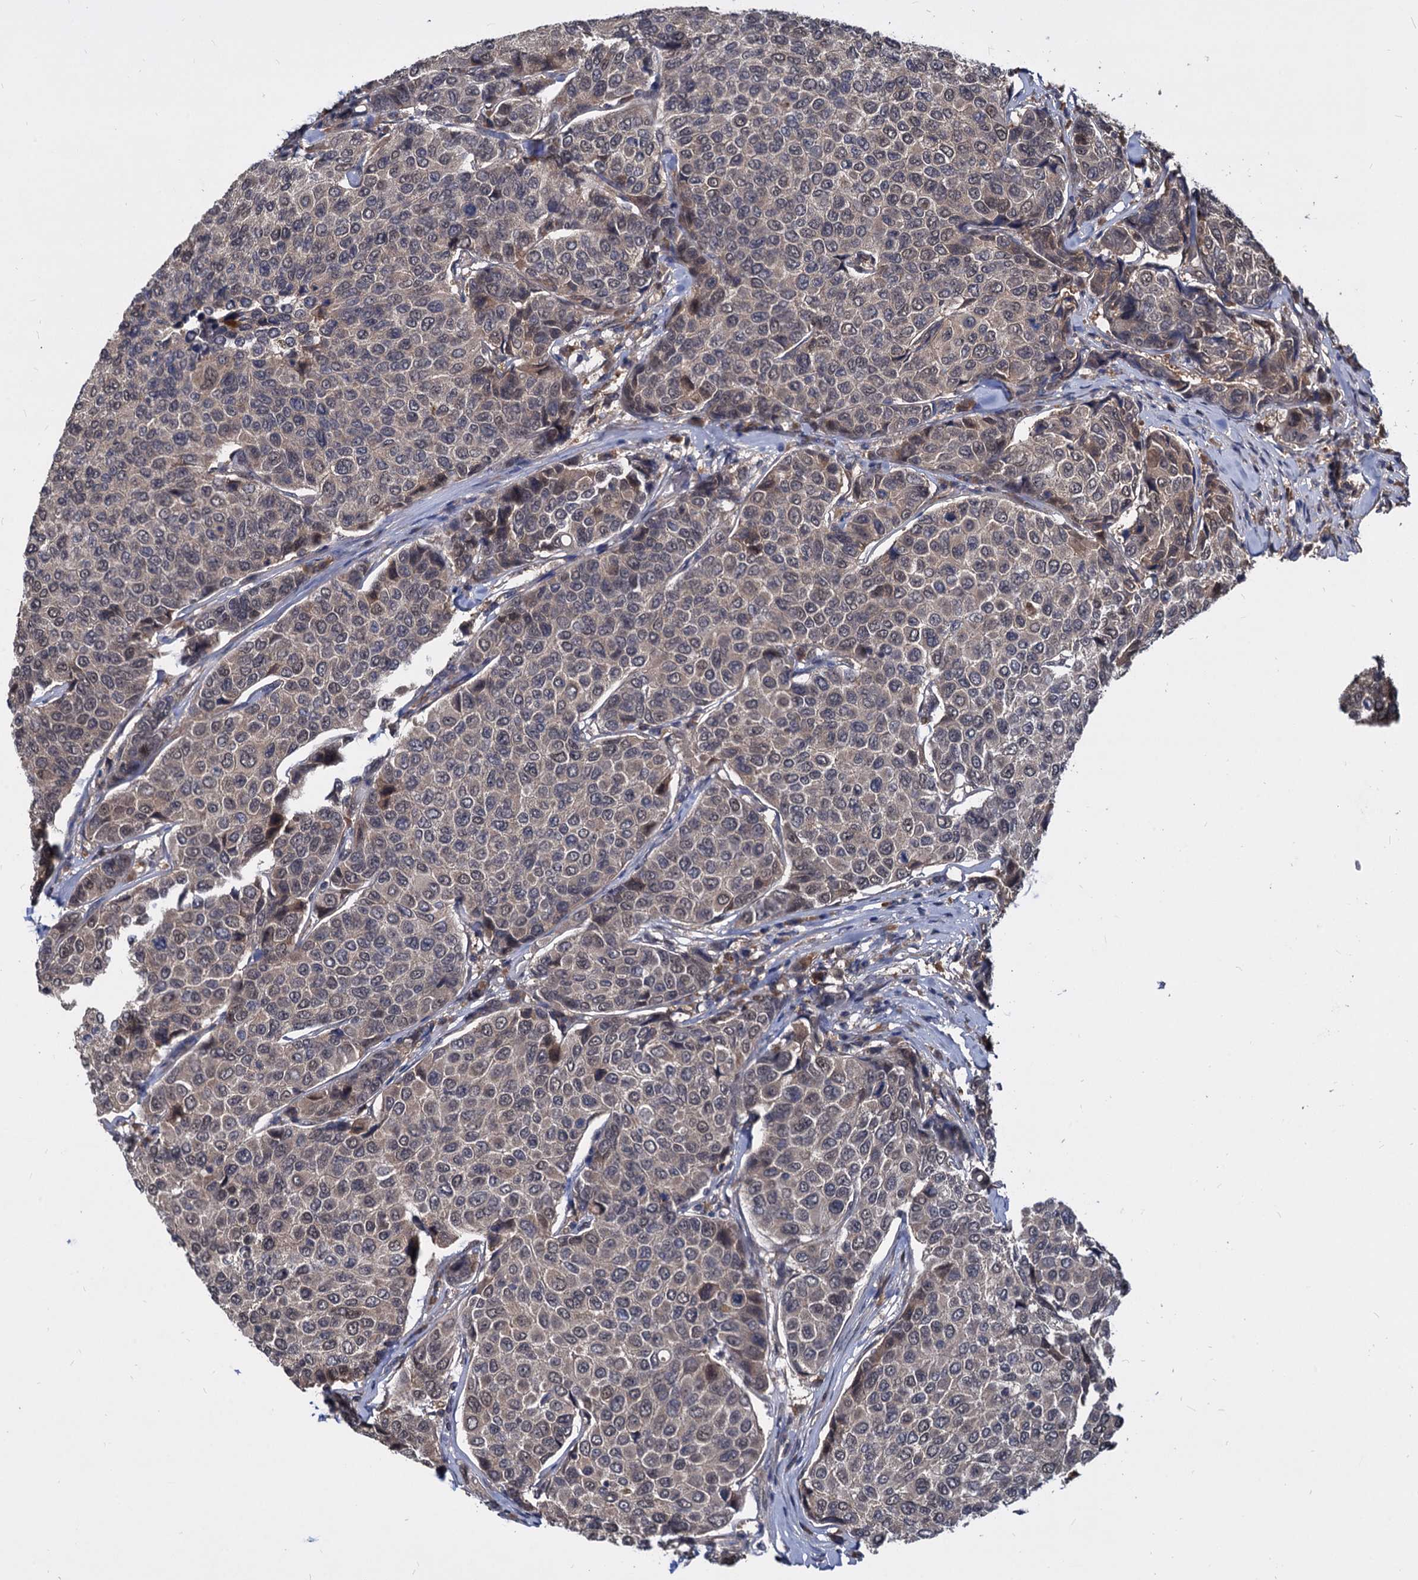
{"staining": {"intensity": "weak", "quantity": "<25%", "location": "cytoplasmic/membranous"}, "tissue": "breast cancer", "cell_type": "Tumor cells", "image_type": "cancer", "snomed": [{"axis": "morphology", "description": "Duct carcinoma"}, {"axis": "topography", "description": "Breast"}], "caption": "Image shows no protein positivity in tumor cells of invasive ductal carcinoma (breast) tissue.", "gene": "PSMD4", "patient": {"sex": "female", "age": 55}}